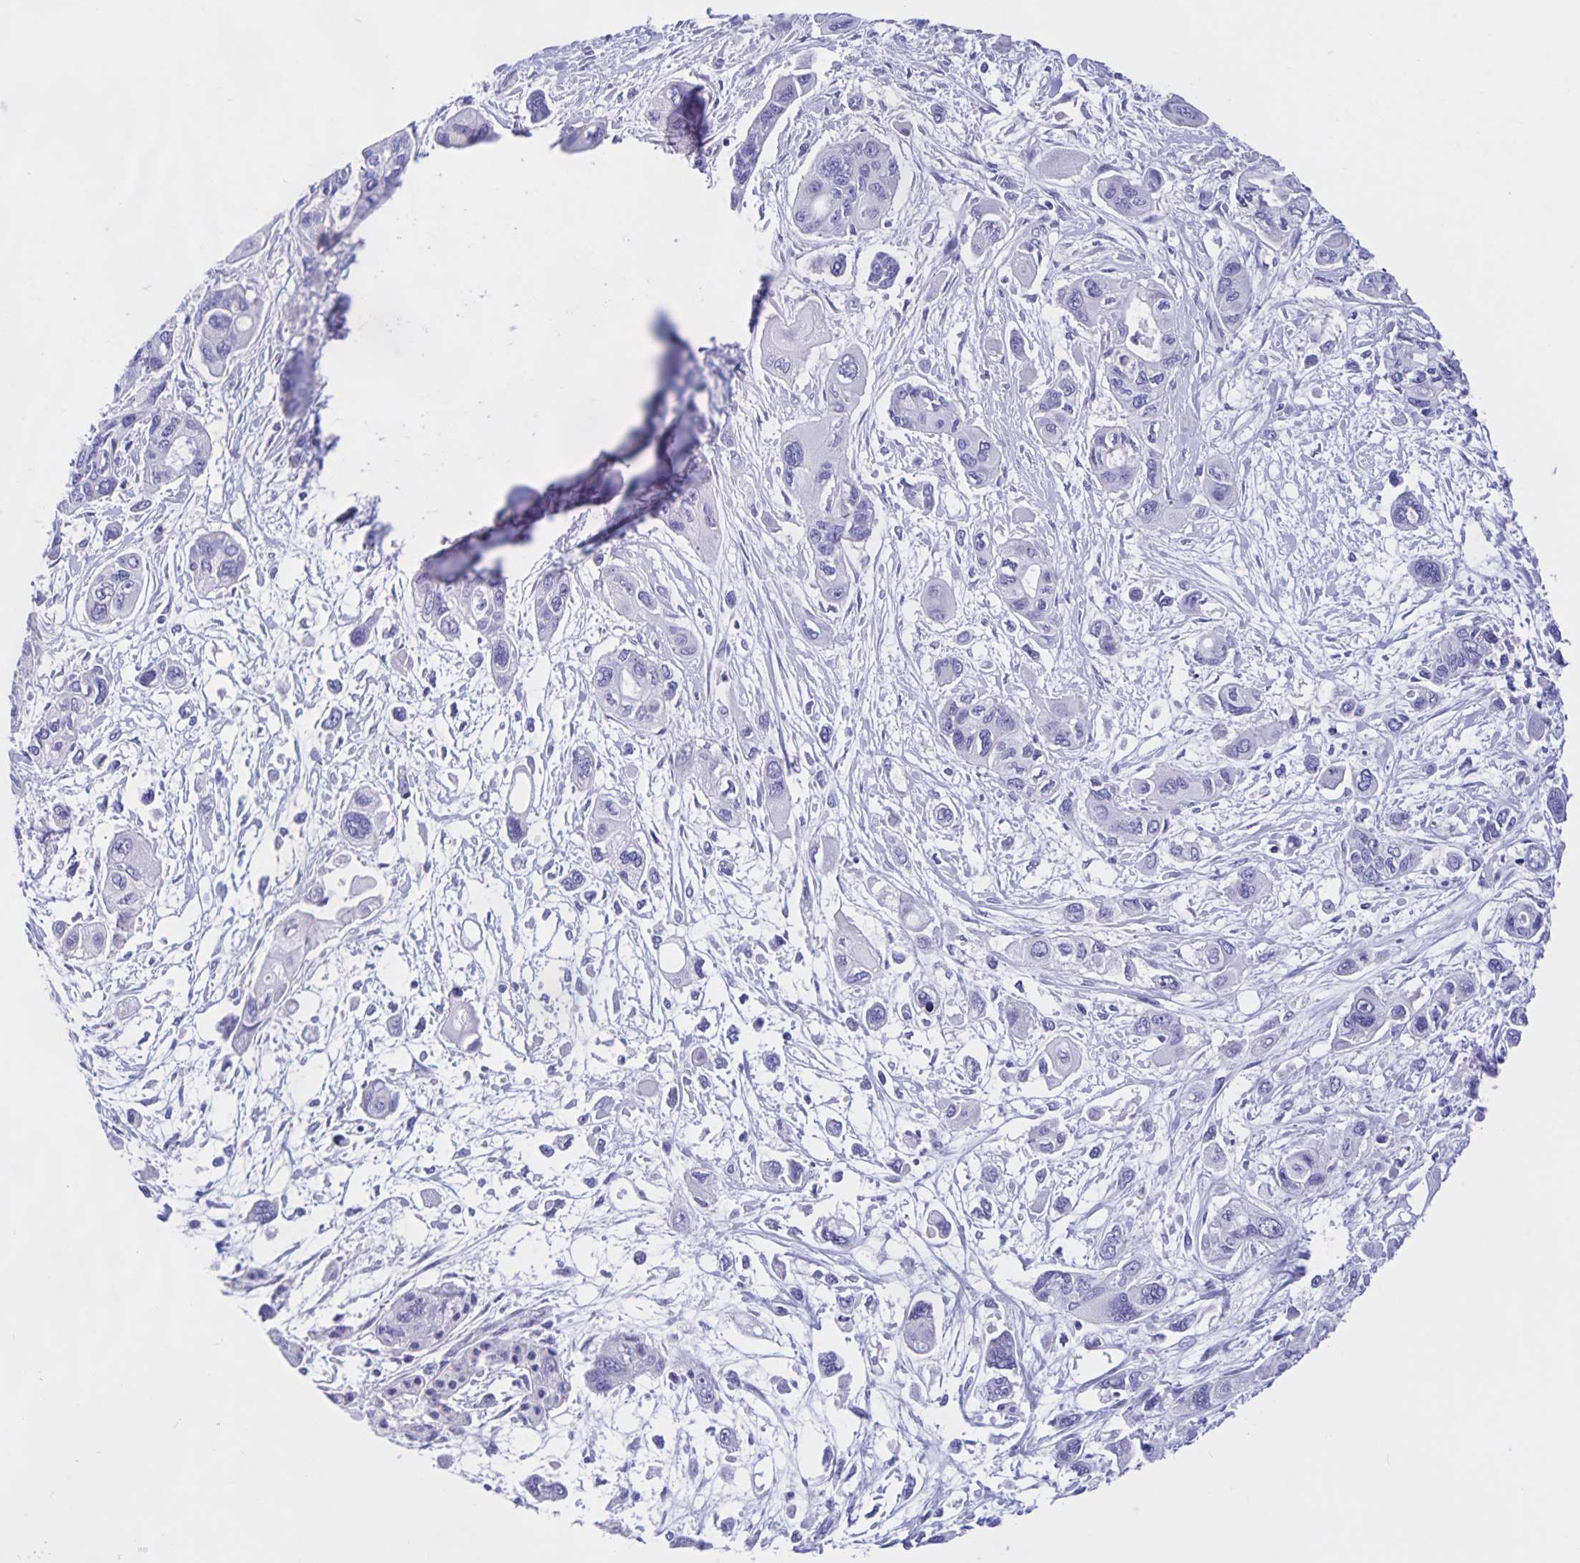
{"staining": {"intensity": "negative", "quantity": "none", "location": "none"}, "tissue": "pancreatic cancer", "cell_type": "Tumor cells", "image_type": "cancer", "snomed": [{"axis": "morphology", "description": "Adenocarcinoma, NOS"}, {"axis": "topography", "description": "Pancreas"}], "caption": "A high-resolution micrograph shows immunohistochemistry (IHC) staining of pancreatic cancer (adenocarcinoma), which demonstrates no significant staining in tumor cells.", "gene": "CATSPER4", "patient": {"sex": "female", "age": 47}}